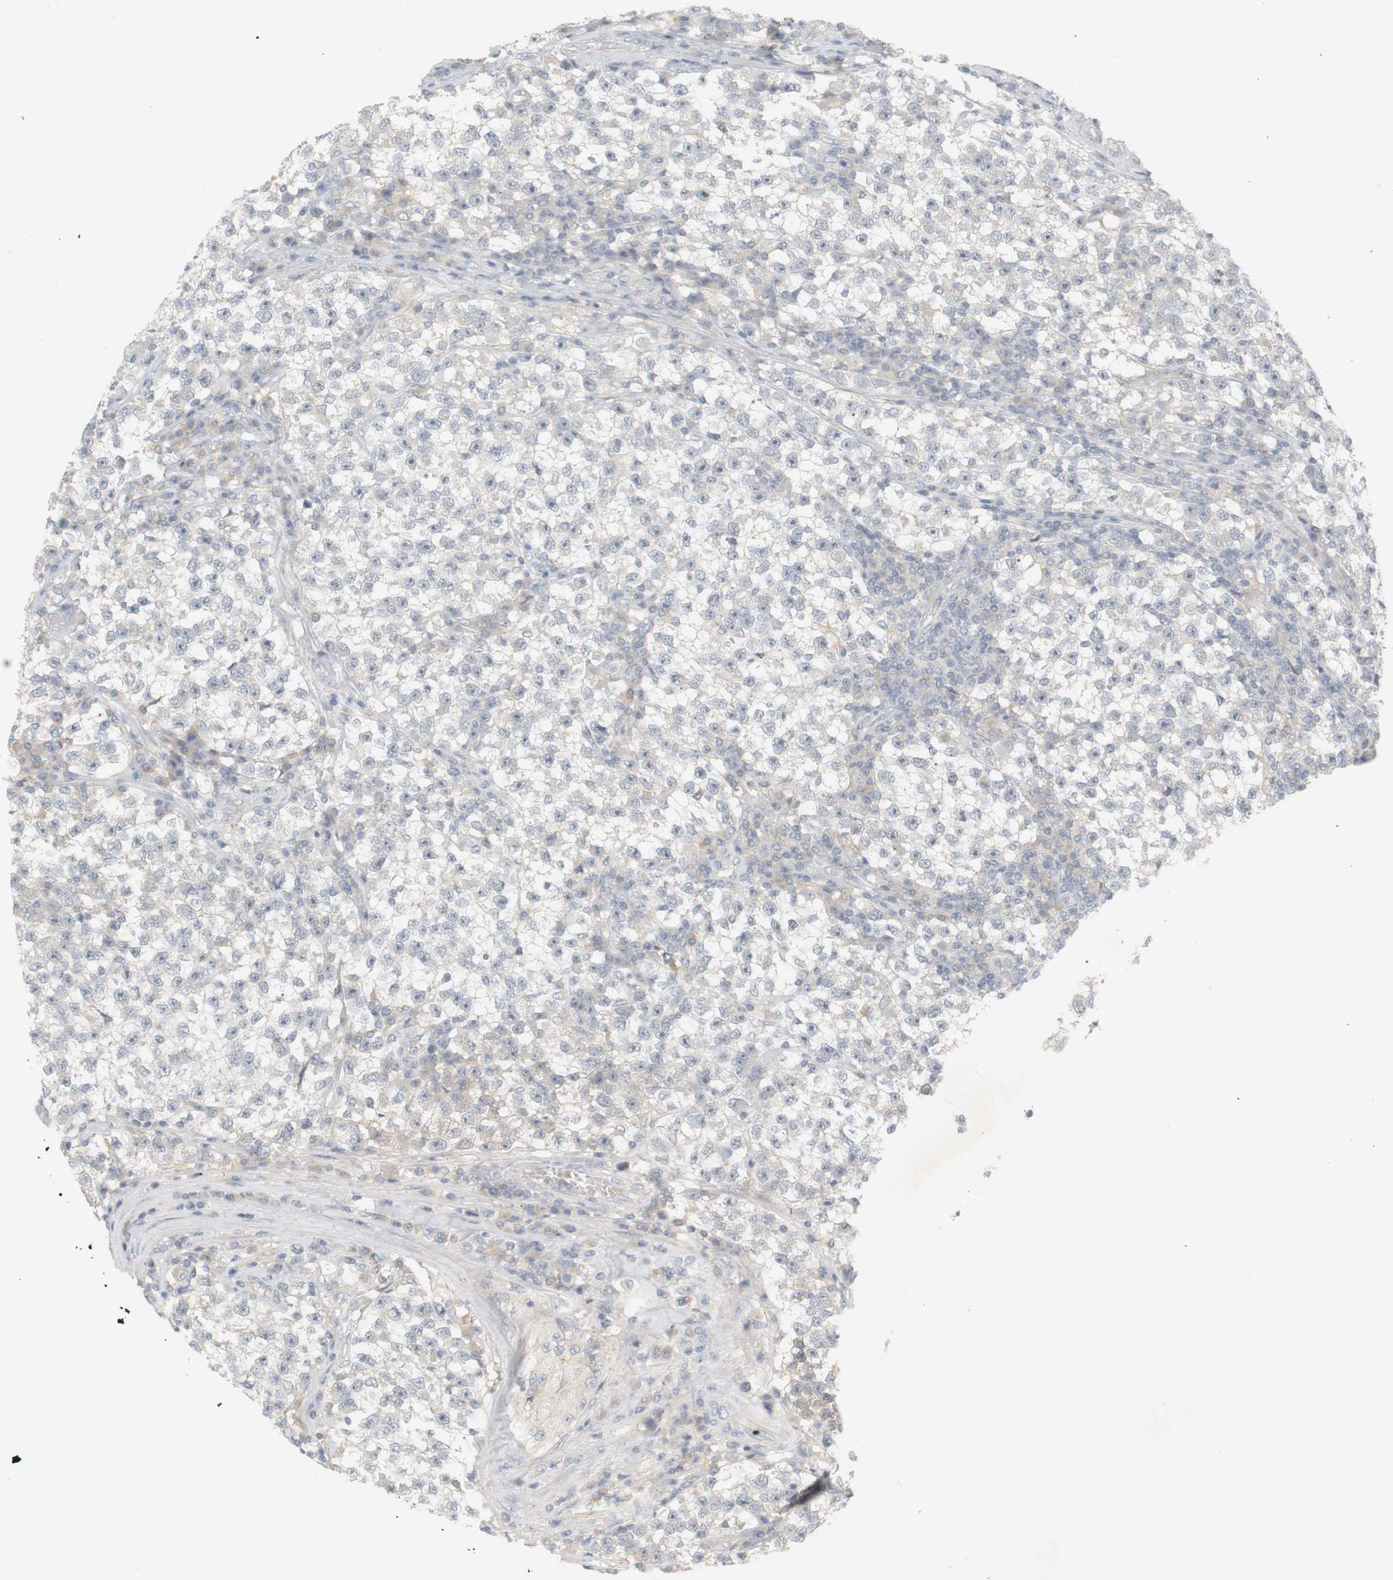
{"staining": {"intensity": "negative", "quantity": "none", "location": "none"}, "tissue": "testis cancer", "cell_type": "Tumor cells", "image_type": "cancer", "snomed": [{"axis": "morphology", "description": "Seminoma, NOS"}, {"axis": "topography", "description": "Testis"}], "caption": "Human testis seminoma stained for a protein using immunohistochemistry exhibits no positivity in tumor cells.", "gene": "RTN3", "patient": {"sex": "male", "age": 22}}